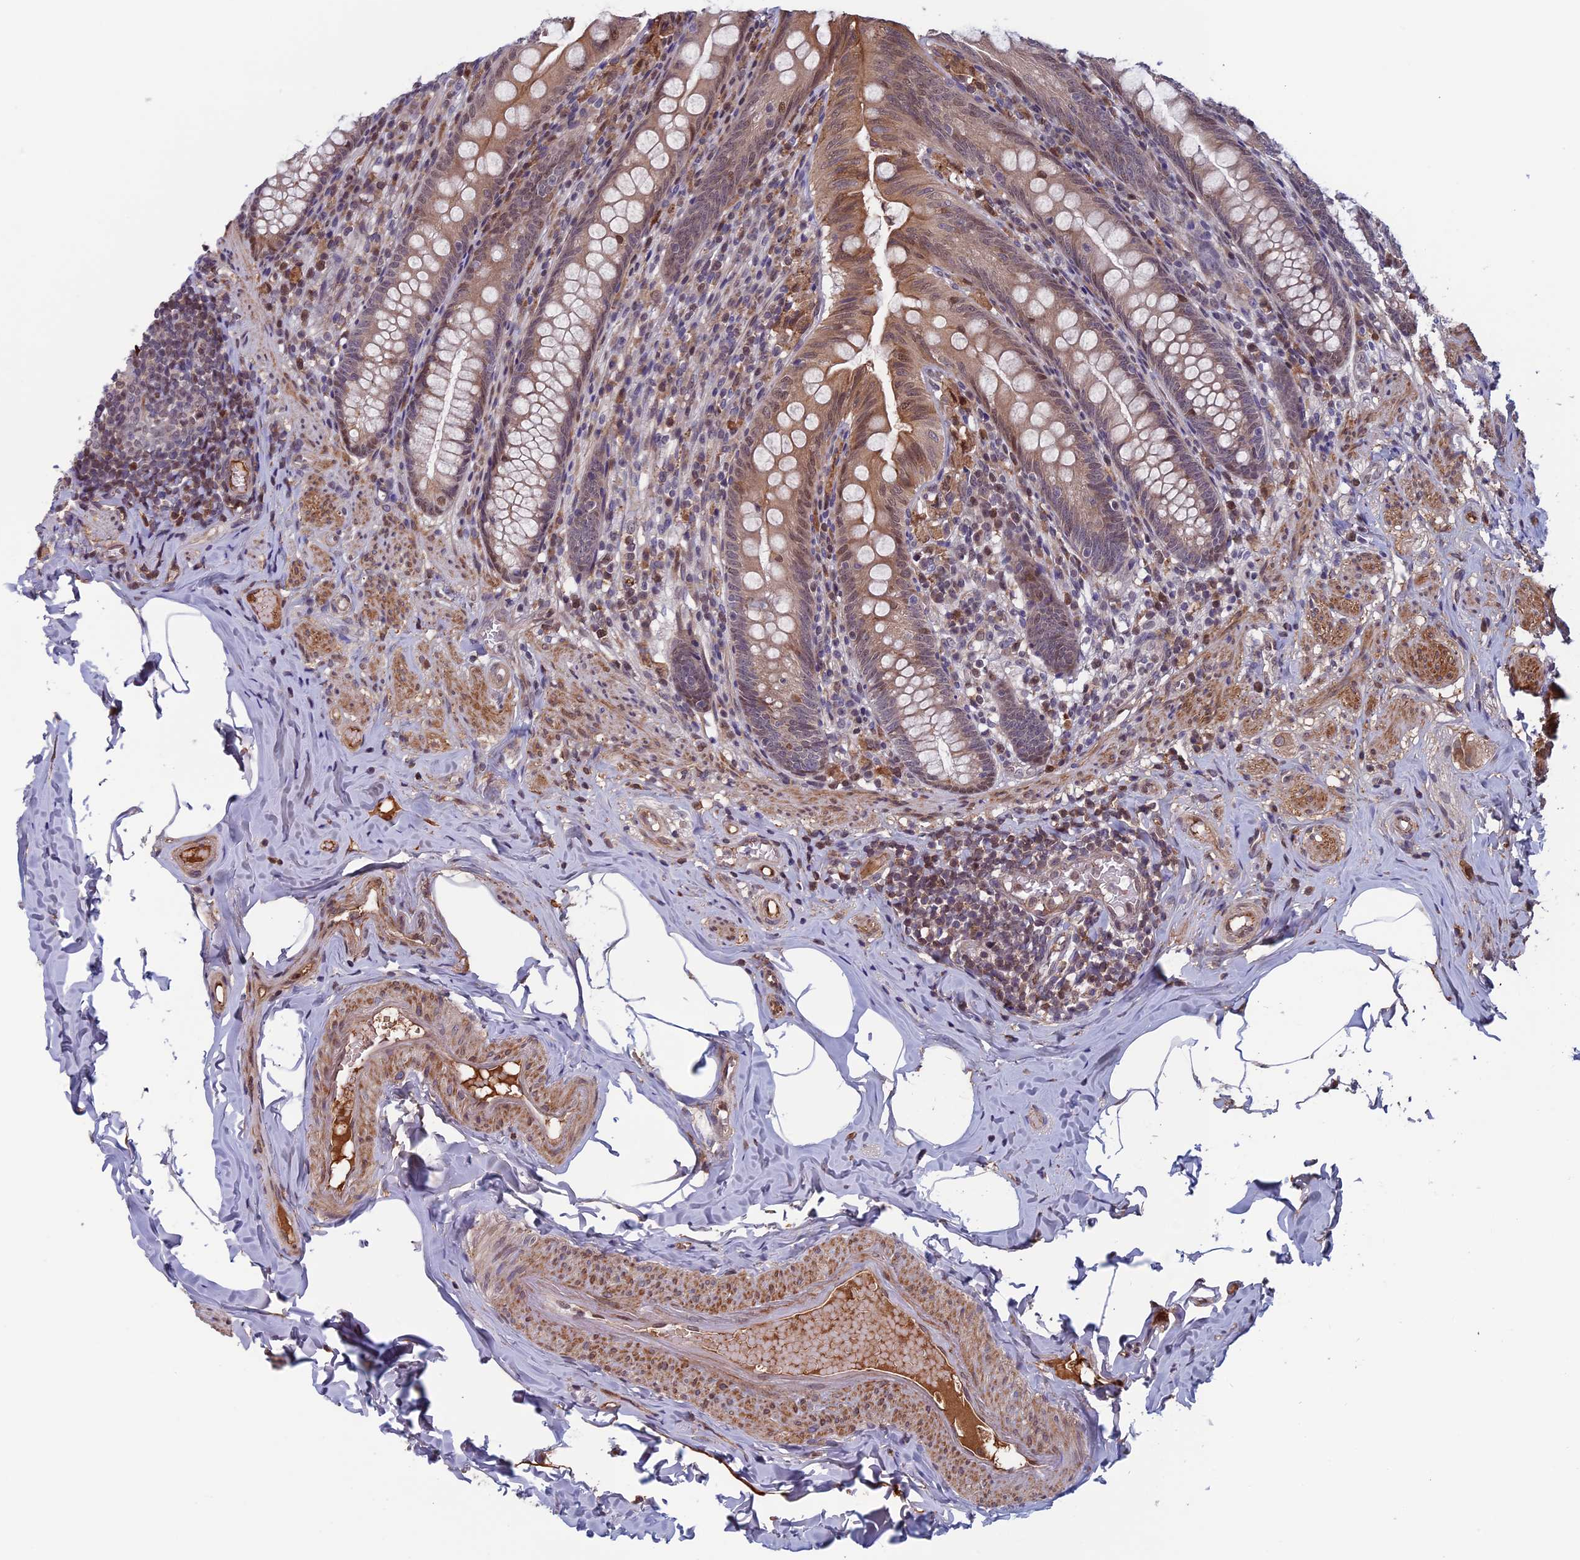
{"staining": {"intensity": "moderate", "quantity": "25%-75%", "location": "cytoplasmic/membranous,nuclear"}, "tissue": "appendix", "cell_type": "Glandular cells", "image_type": "normal", "snomed": [{"axis": "morphology", "description": "Normal tissue, NOS"}, {"axis": "topography", "description": "Appendix"}], "caption": "IHC photomicrograph of normal appendix stained for a protein (brown), which displays medium levels of moderate cytoplasmic/membranous,nuclear expression in about 25%-75% of glandular cells.", "gene": "FADS1", "patient": {"sex": "male", "age": 55}}